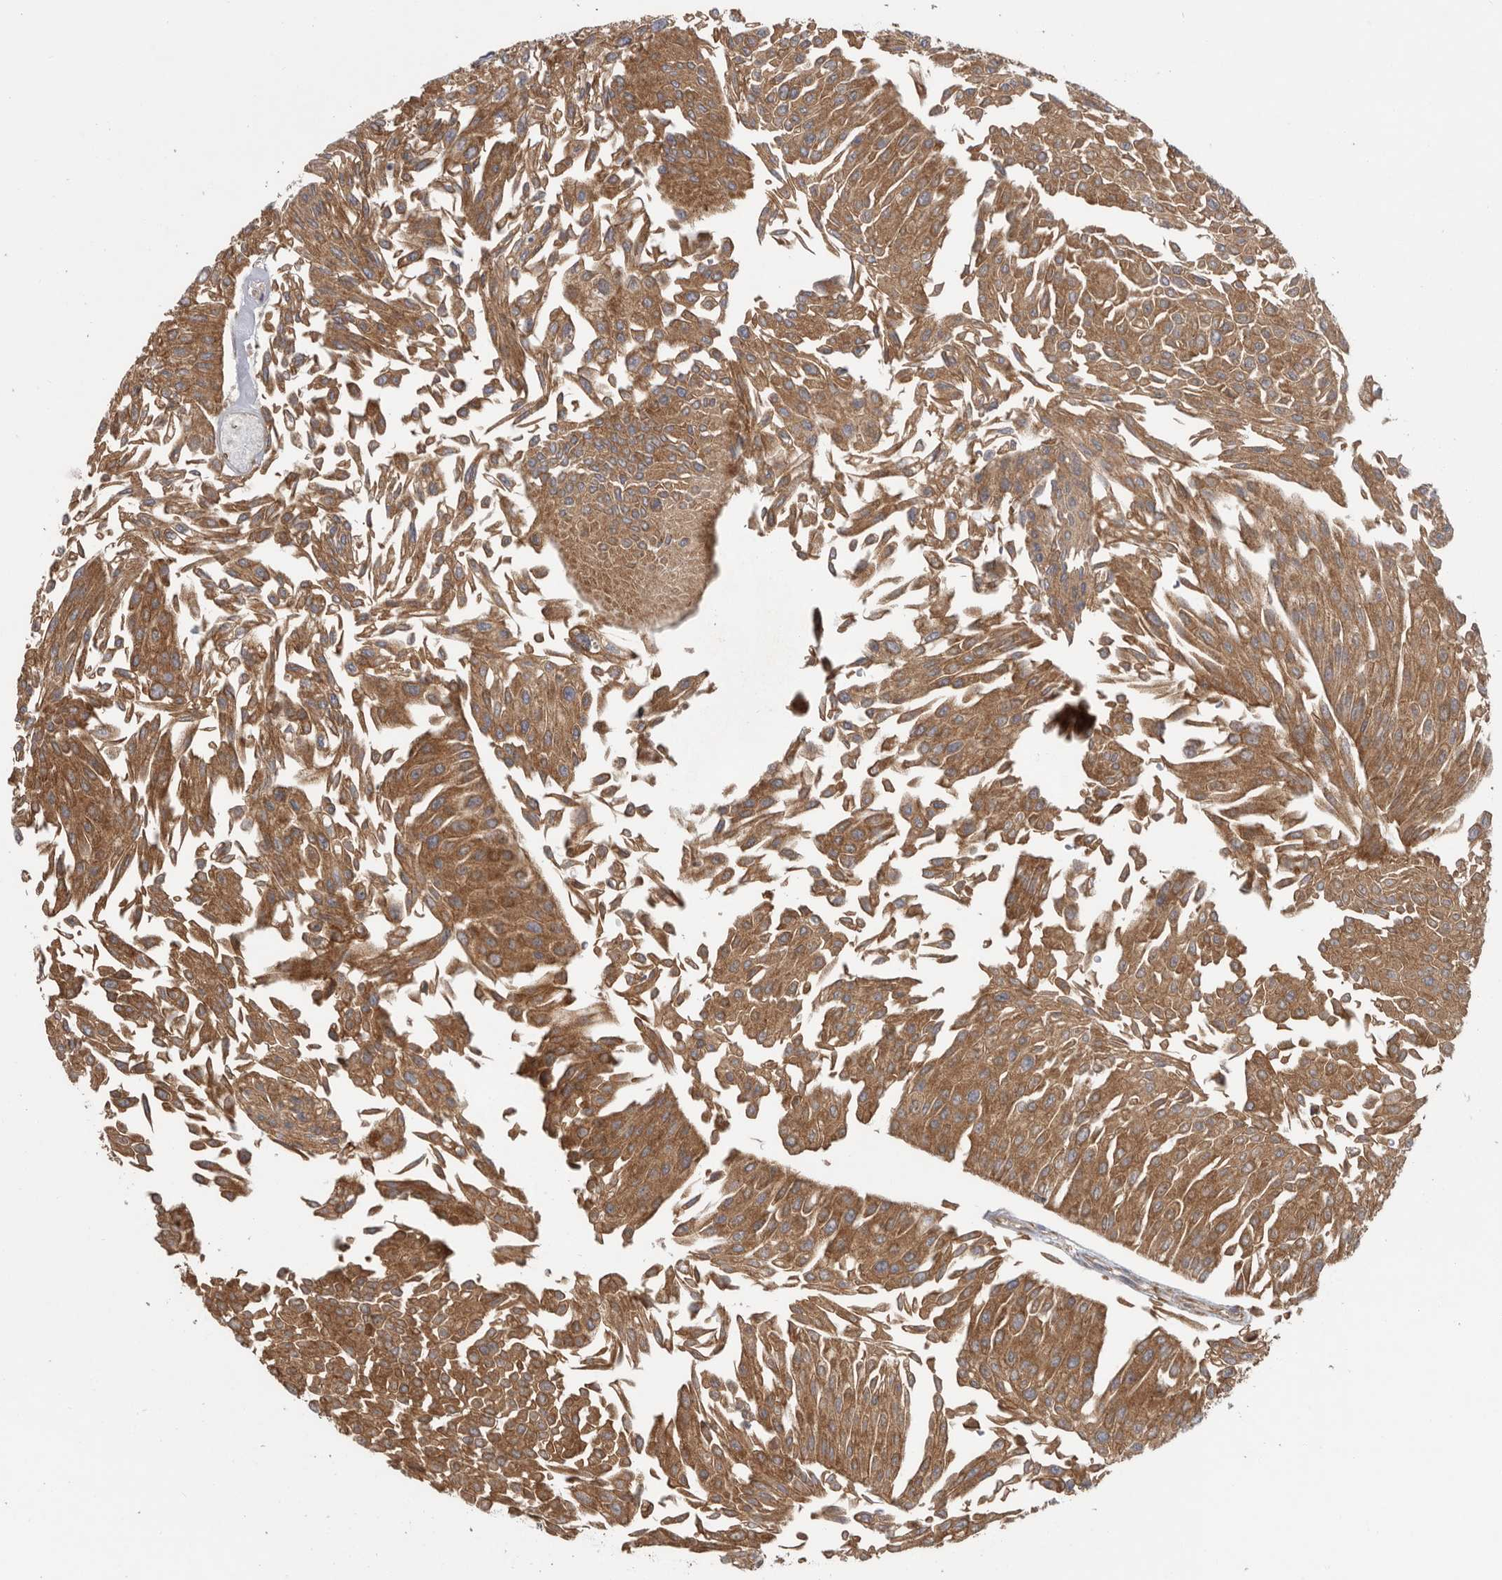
{"staining": {"intensity": "moderate", "quantity": ">75%", "location": "cytoplasmic/membranous"}, "tissue": "urothelial cancer", "cell_type": "Tumor cells", "image_type": "cancer", "snomed": [{"axis": "morphology", "description": "Urothelial carcinoma, Low grade"}, {"axis": "topography", "description": "Urinary bladder"}], "caption": "IHC micrograph of neoplastic tissue: urothelial cancer stained using immunohistochemistry (IHC) reveals medium levels of moderate protein expression localized specifically in the cytoplasmic/membranous of tumor cells, appearing as a cytoplasmic/membranous brown color.", "gene": "C1orf109", "patient": {"sex": "male", "age": 67}}